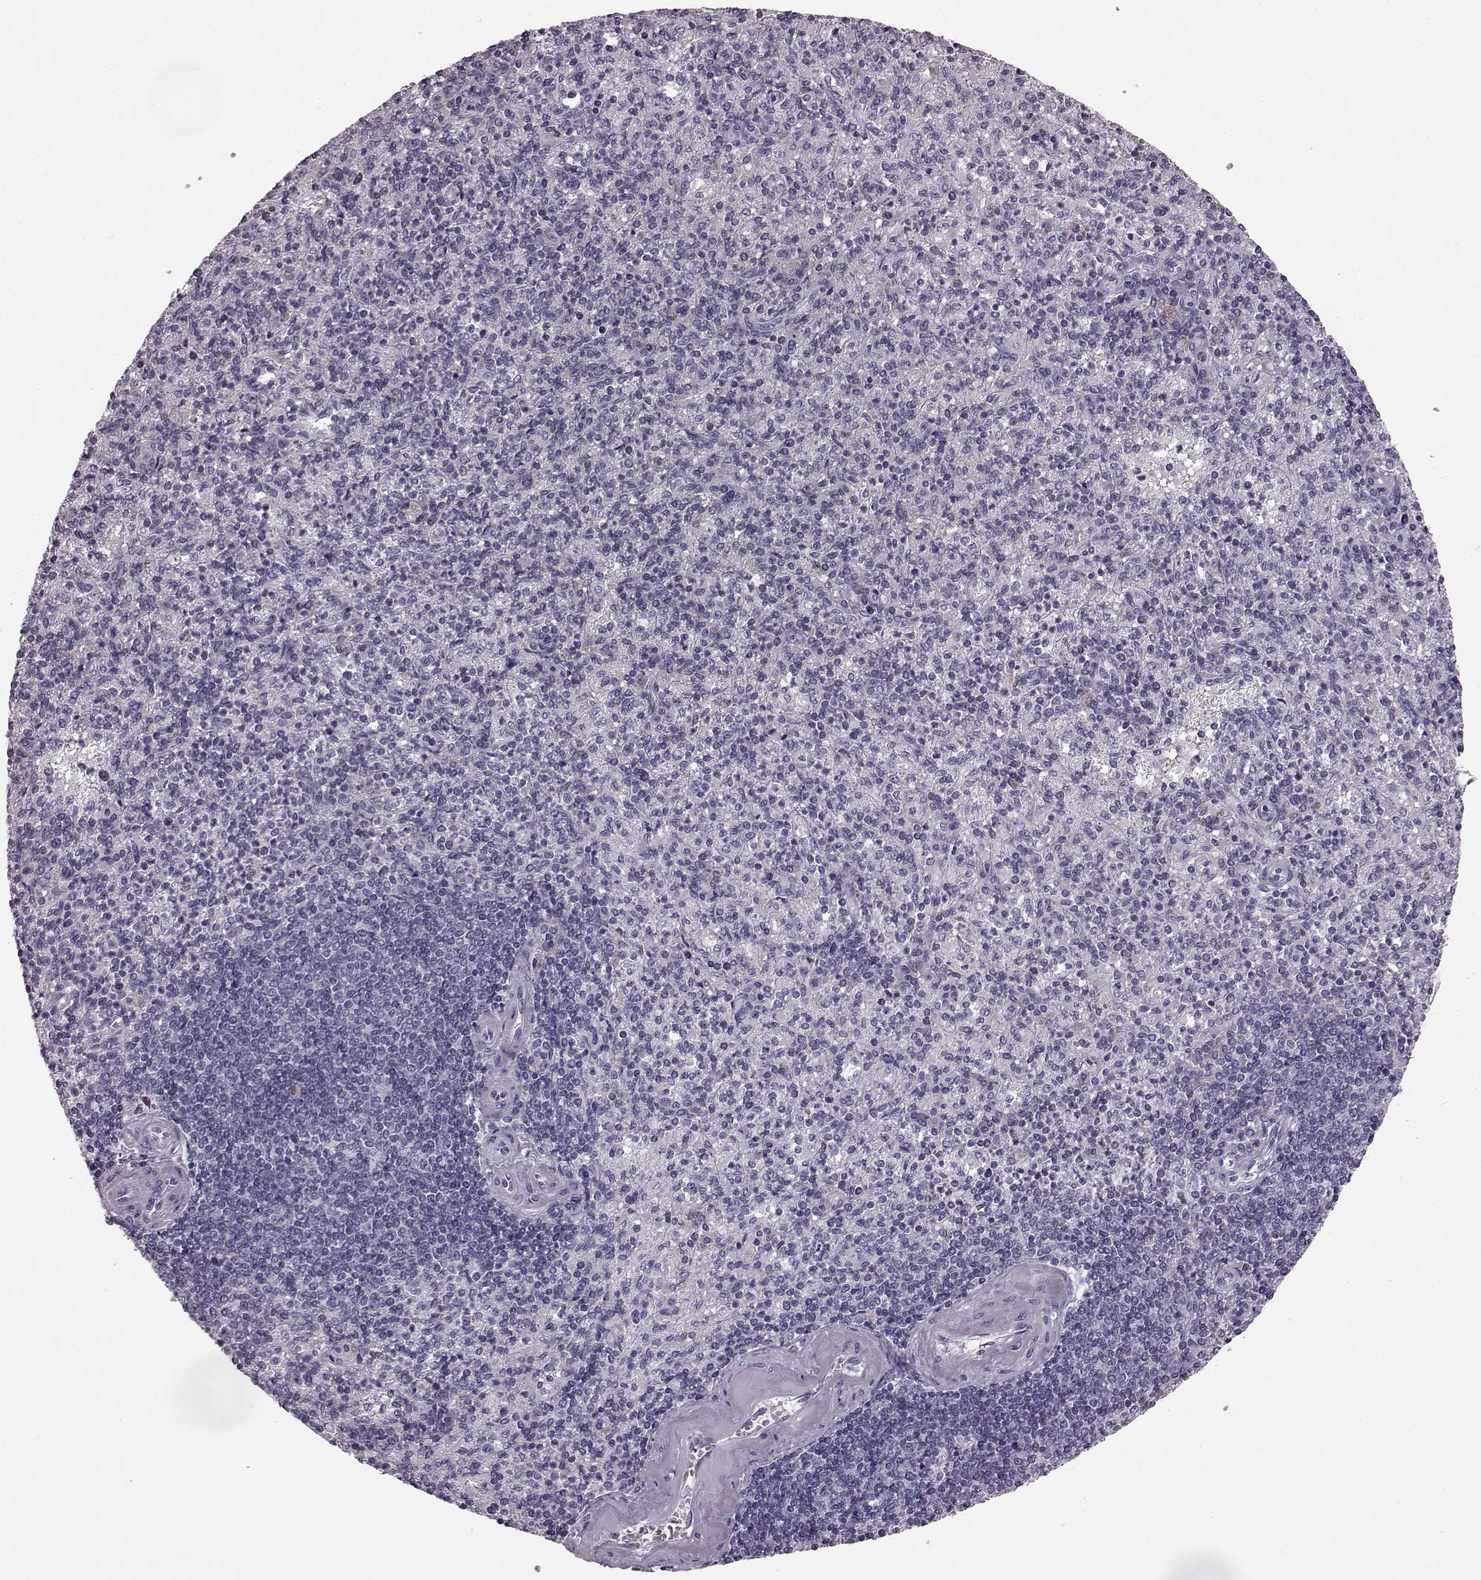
{"staining": {"intensity": "negative", "quantity": "none", "location": "none"}, "tissue": "spleen", "cell_type": "Cells in red pulp", "image_type": "normal", "snomed": [{"axis": "morphology", "description": "Normal tissue, NOS"}, {"axis": "topography", "description": "Spleen"}], "caption": "High power microscopy image of an IHC image of unremarkable spleen, revealing no significant staining in cells in red pulp.", "gene": "ODAD4", "patient": {"sex": "female", "age": 74}}